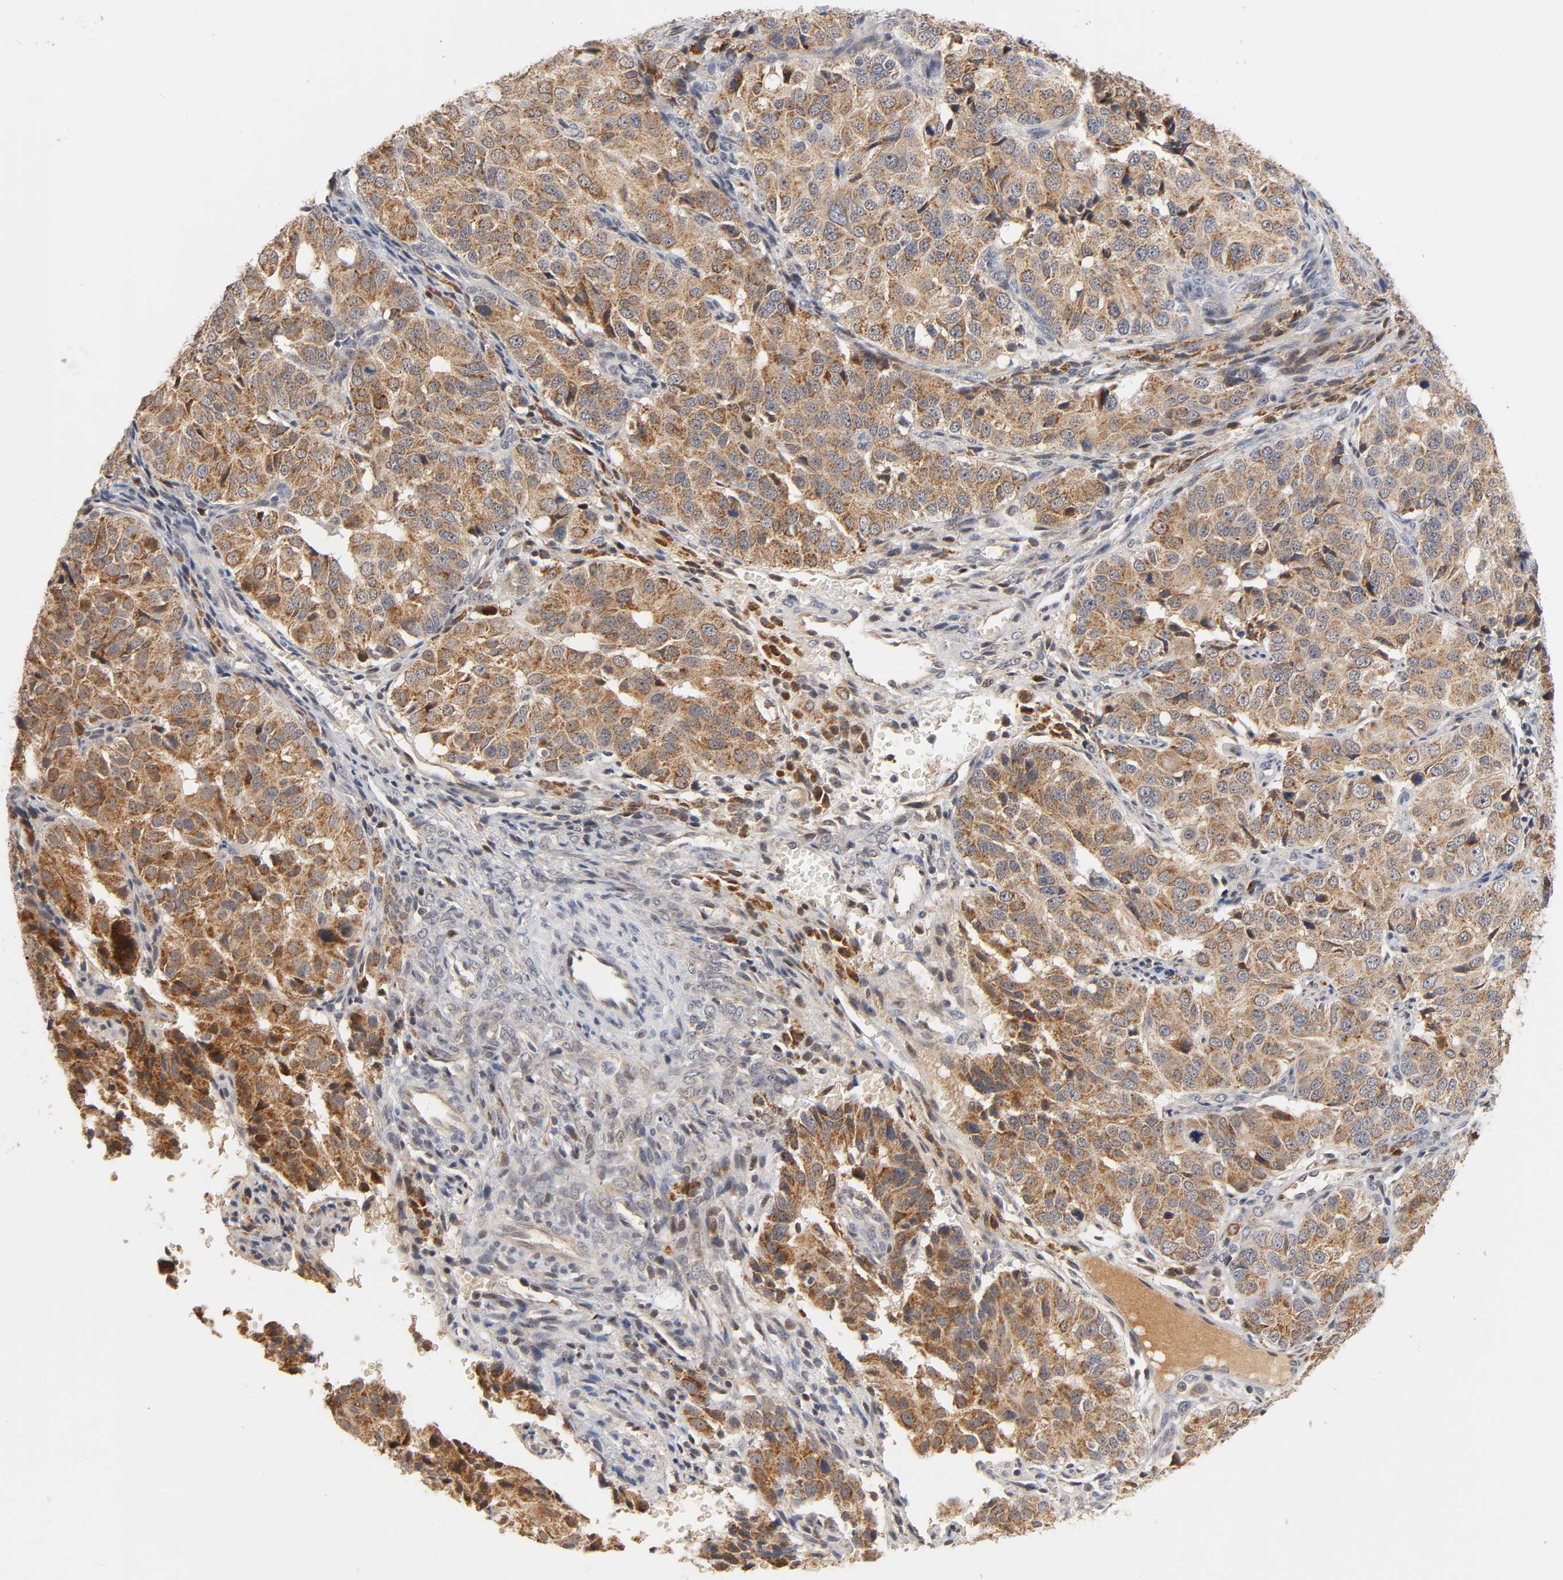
{"staining": {"intensity": "strong", "quantity": ">75%", "location": "cytoplasmic/membranous"}, "tissue": "ovarian cancer", "cell_type": "Tumor cells", "image_type": "cancer", "snomed": [{"axis": "morphology", "description": "Carcinoma, endometroid"}, {"axis": "topography", "description": "Ovary"}], "caption": "An IHC image of tumor tissue is shown. Protein staining in brown shows strong cytoplasmic/membranous positivity in ovarian endometroid carcinoma within tumor cells.", "gene": "GSTZ1", "patient": {"sex": "female", "age": 51}}